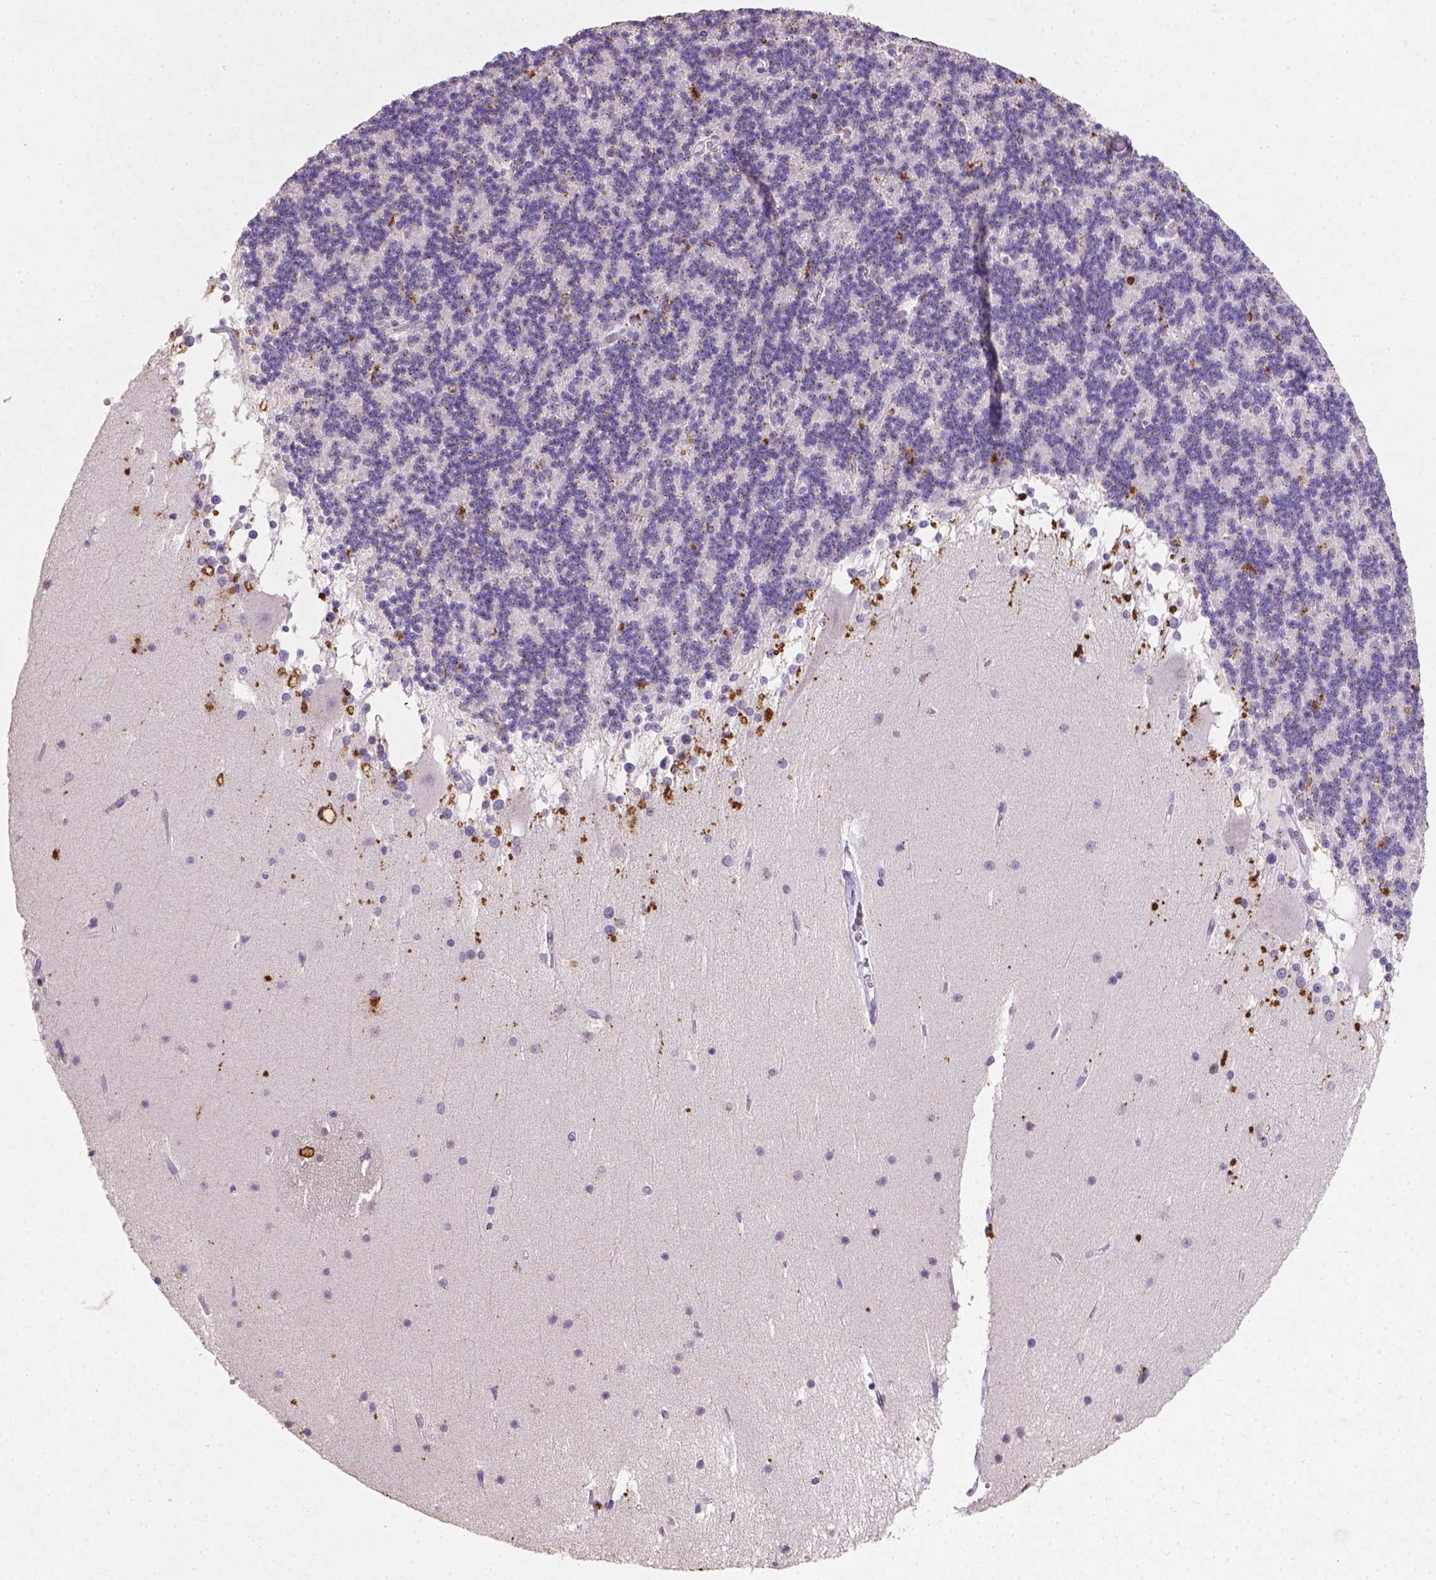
{"staining": {"intensity": "negative", "quantity": "none", "location": "none"}, "tissue": "cerebellum", "cell_type": "Cells in granular layer", "image_type": "normal", "snomed": [{"axis": "morphology", "description": "Normal tissue, NOS"}, {"axis": "topography", "description": "Cerebellum"}], "caption": "An IHC histopathology image of normal cerebellum is shown. There is no staining in cells in granular layer of cerebellum. The staining was performed using DAB (3,3'-diaminobenzidine) to visualize the protein expression in brown, while the nuclei were stained in blue with hematoxylin (Magnification: 20x).", "gene": "CDKN1A", "patient": {"sex": "female", "age": 19}}